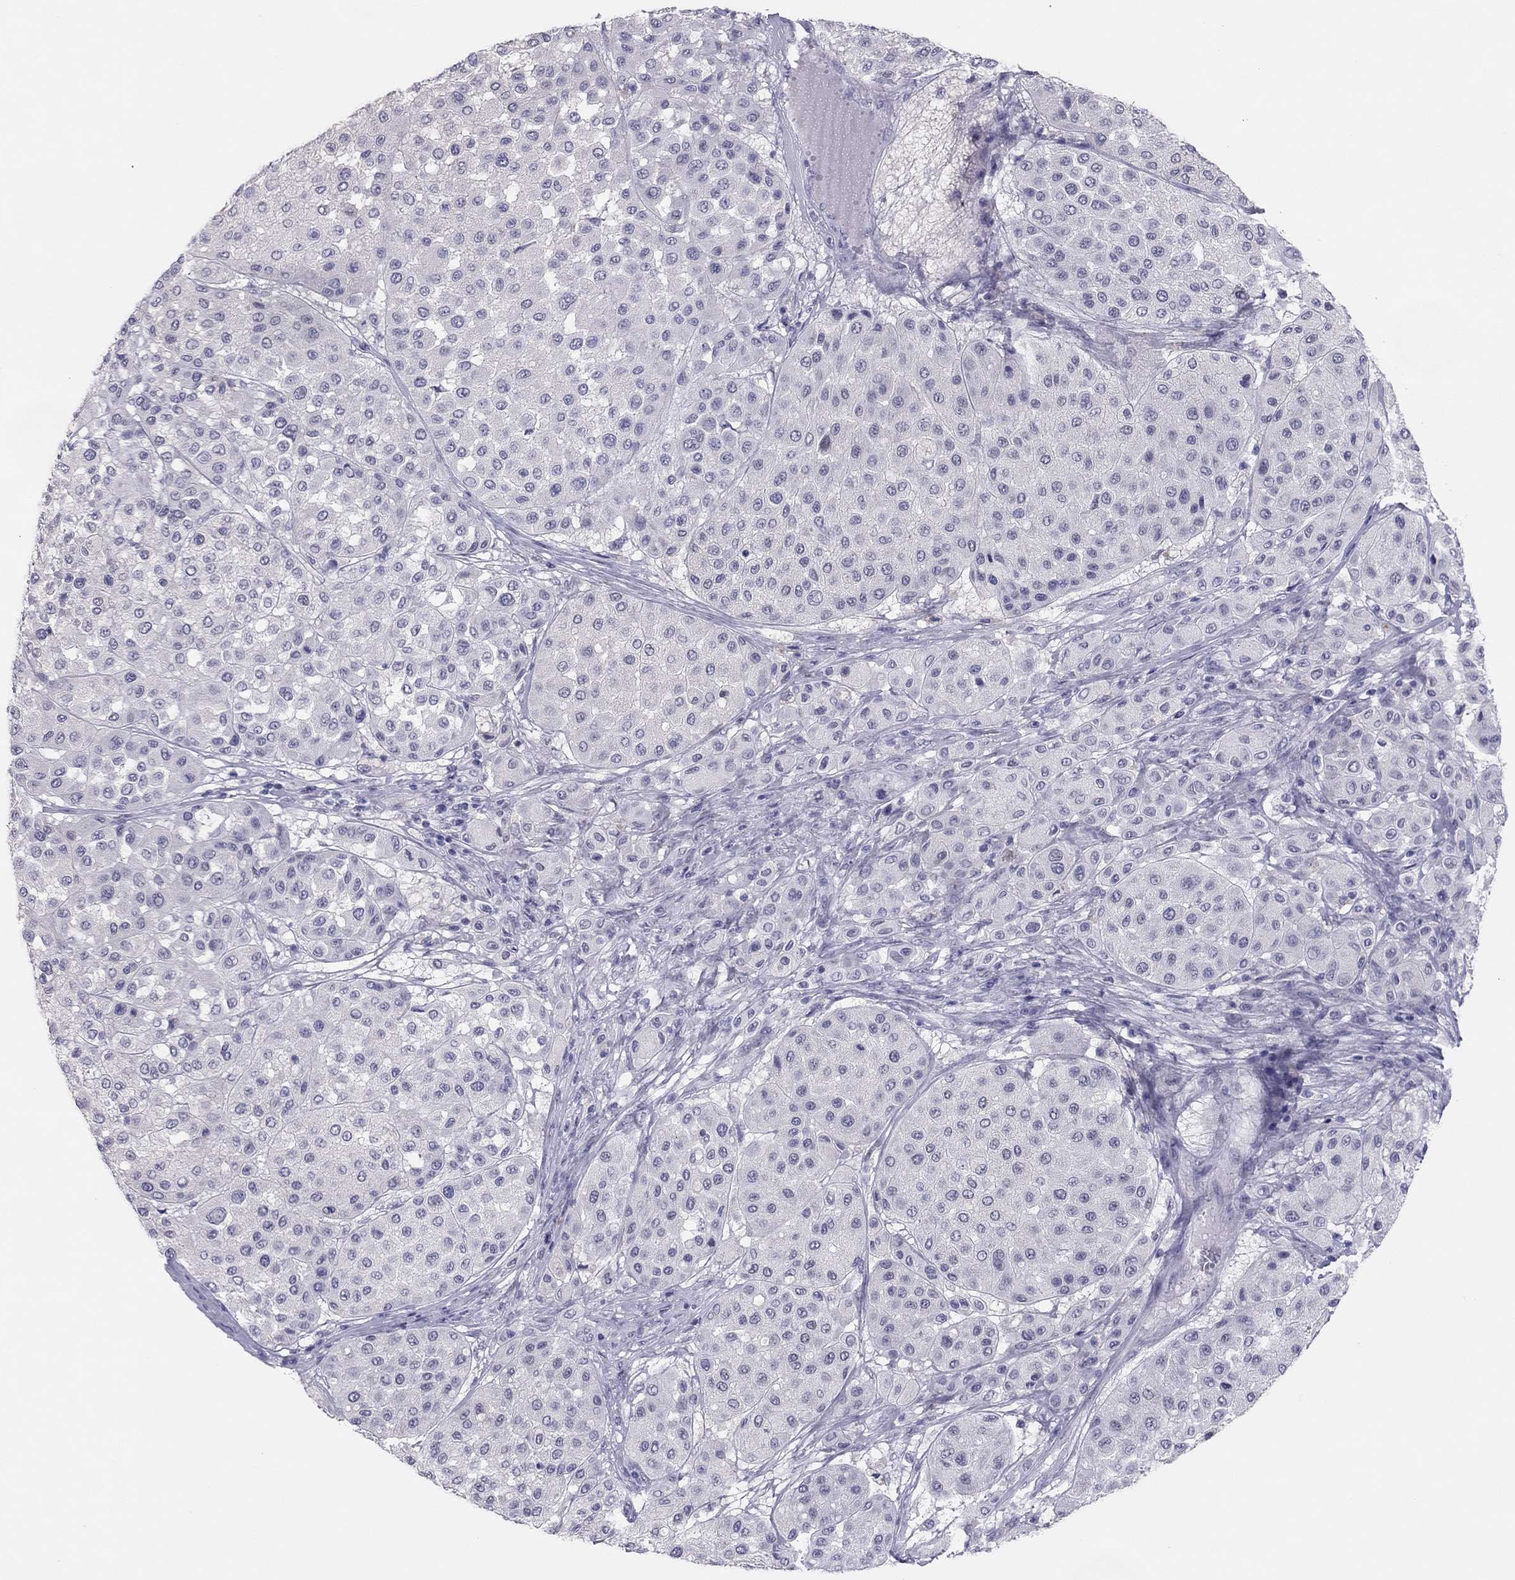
{"staining": {"intensity": "negative", "quantity": "none", "location": "none"}, "tissue": "melanoma", "cell_type": "Tumor cells", "image_type": "cancer", "snomed": [{"axis": "morphology", "description": "Malignant melanoma, Metastatic site"}, {"axis": "topography", "description": "Smooth muscle"}], "caption": "The image shows no staining of tumor cells in malignant melanoma (metastatic site).", "gene": "PHOX2A", "patient": {"sex": "male", "age": 41}}